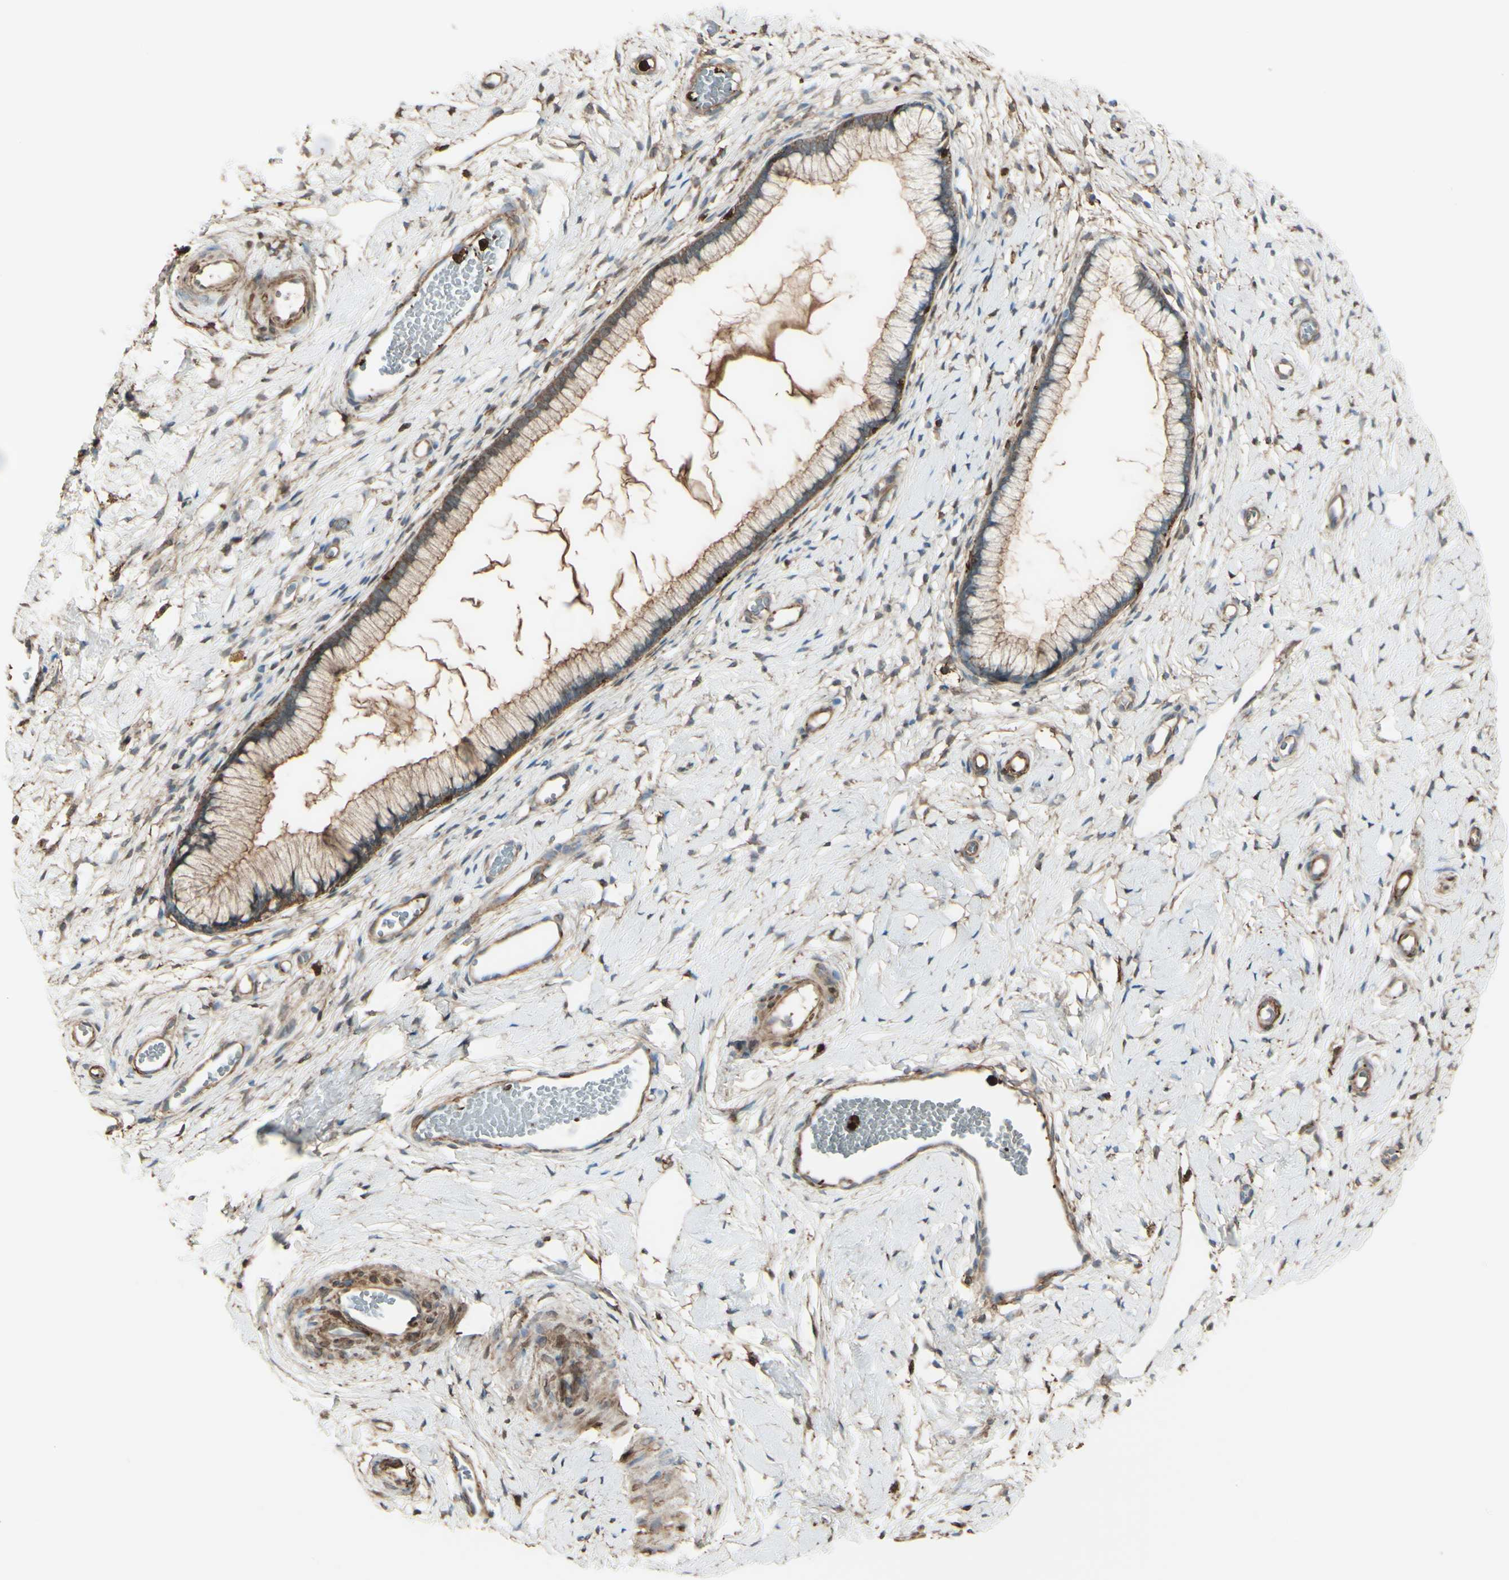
{"staining": {"intensity": "weak", "quantity": ">75%", "location": "cytoplasmic/membranous"}, "tissue": "cervix", "cell_type": "Glandular cells", "image_type": "normal", "snomed": [{"axis": "morphology", "description": "Normal tissue, NOS"}, {"axis": "topography", "description": "Cervix"}], "caption": "This is a micrograph of immunohistochemistry (IHC) staining of benign cervix, which shows weak staining in the cytoplasmic/membranous of glandular cells.", "gene": "GSN", "patient": {"sex": "female", "age": 65}}